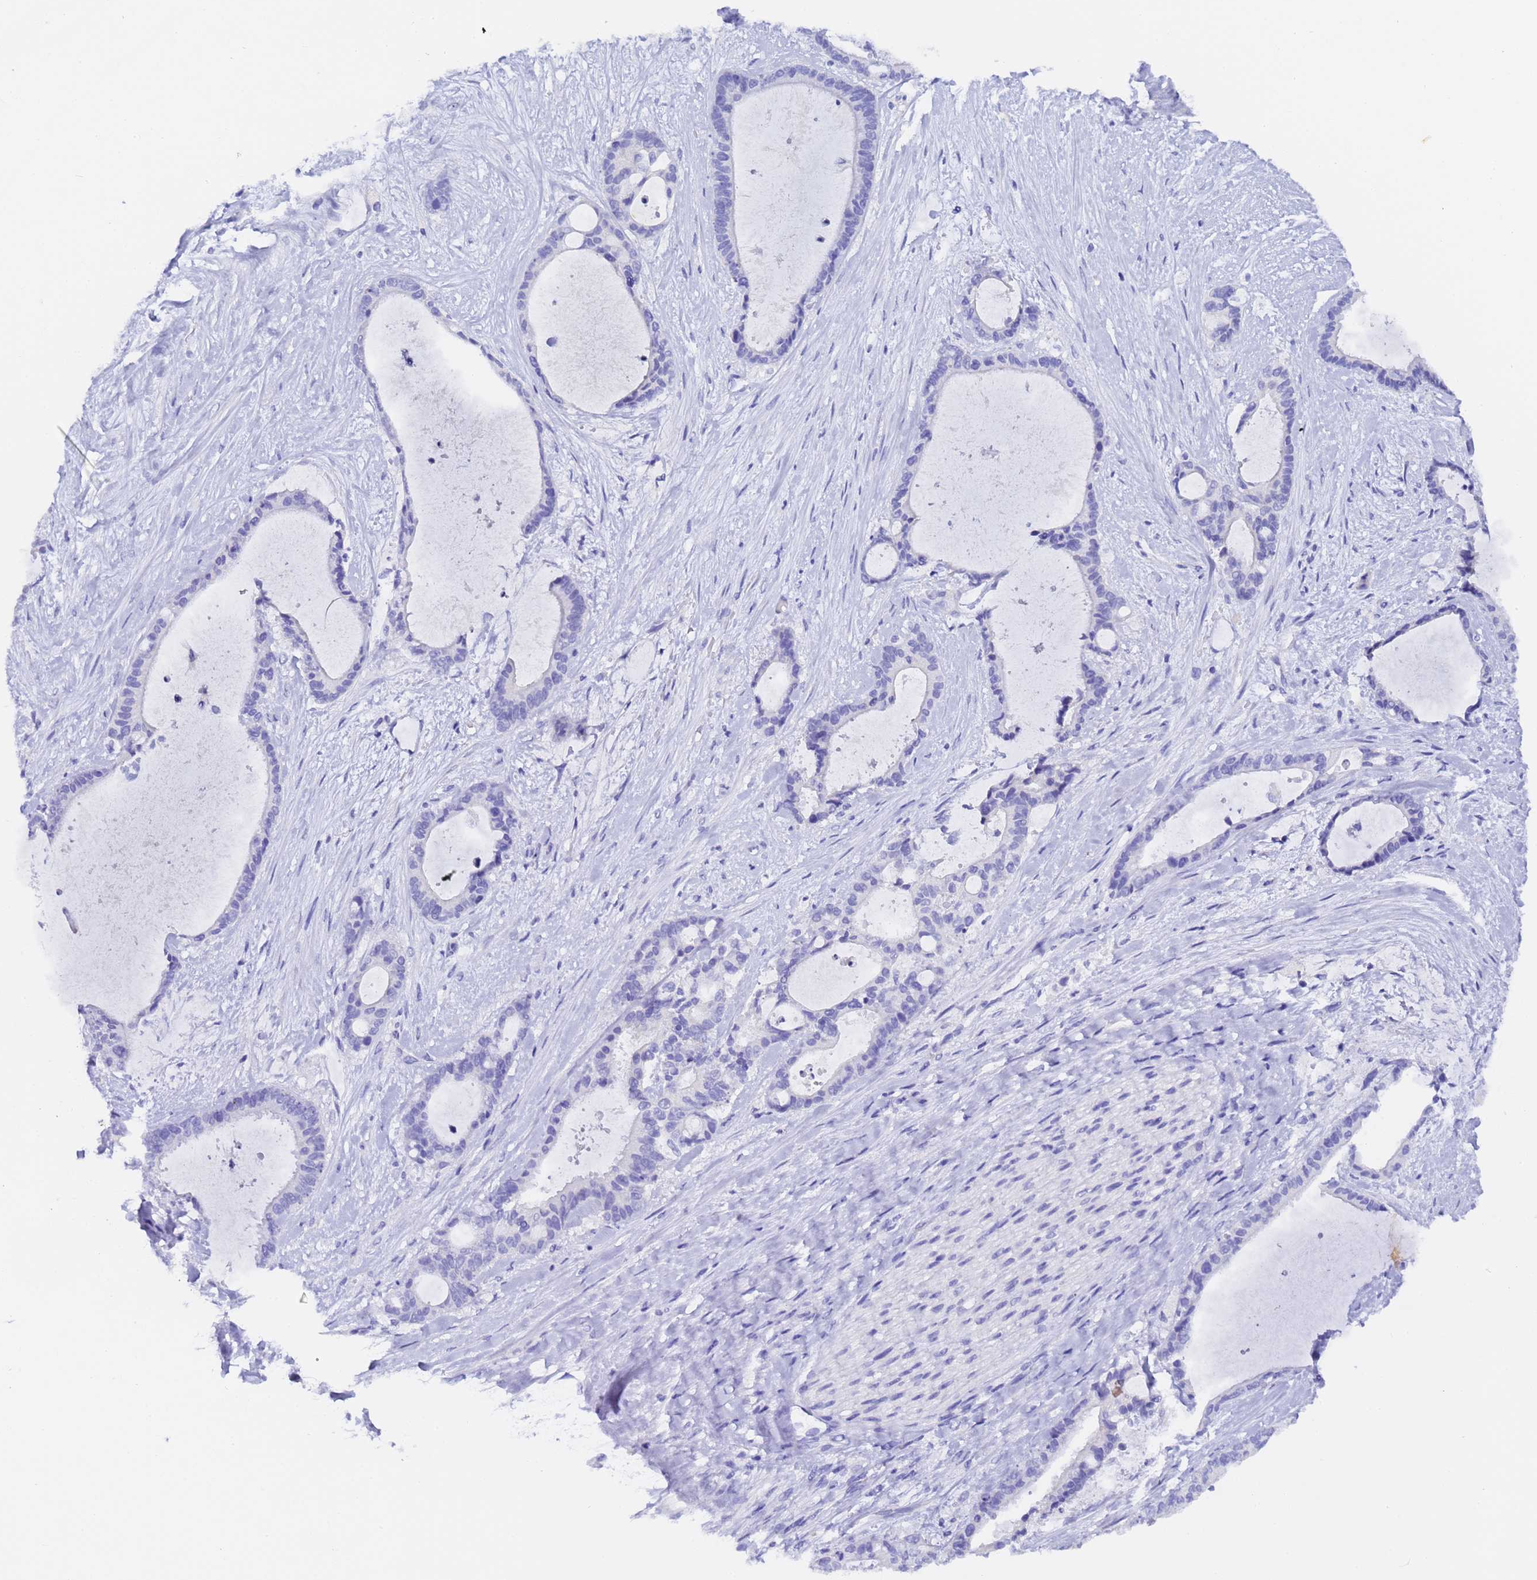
{"staining": {"intensity": "negative", "quantity": "none", "location": "none"}, "tissue": "liver cancer", "cell_type": "Tumor cells", "image_type": "cancer", "snomed": [{"axis": "morphology", "description": "Normal tissue, NOS"}, {"axis": "morphology", "description": "Cholangiocarcinoma"}, {"axis": "topography", "description": "Liver"}, {"axis": "topography", "description": "Peripheral nerve tissue"}], "caption": "Cholangiocarcinoma (liver) was stained to show a protein in brown. There is no significant positivity in tumor cells.", "gene": "GABRA1", "patient": {"sex": "female", "age": 73}}